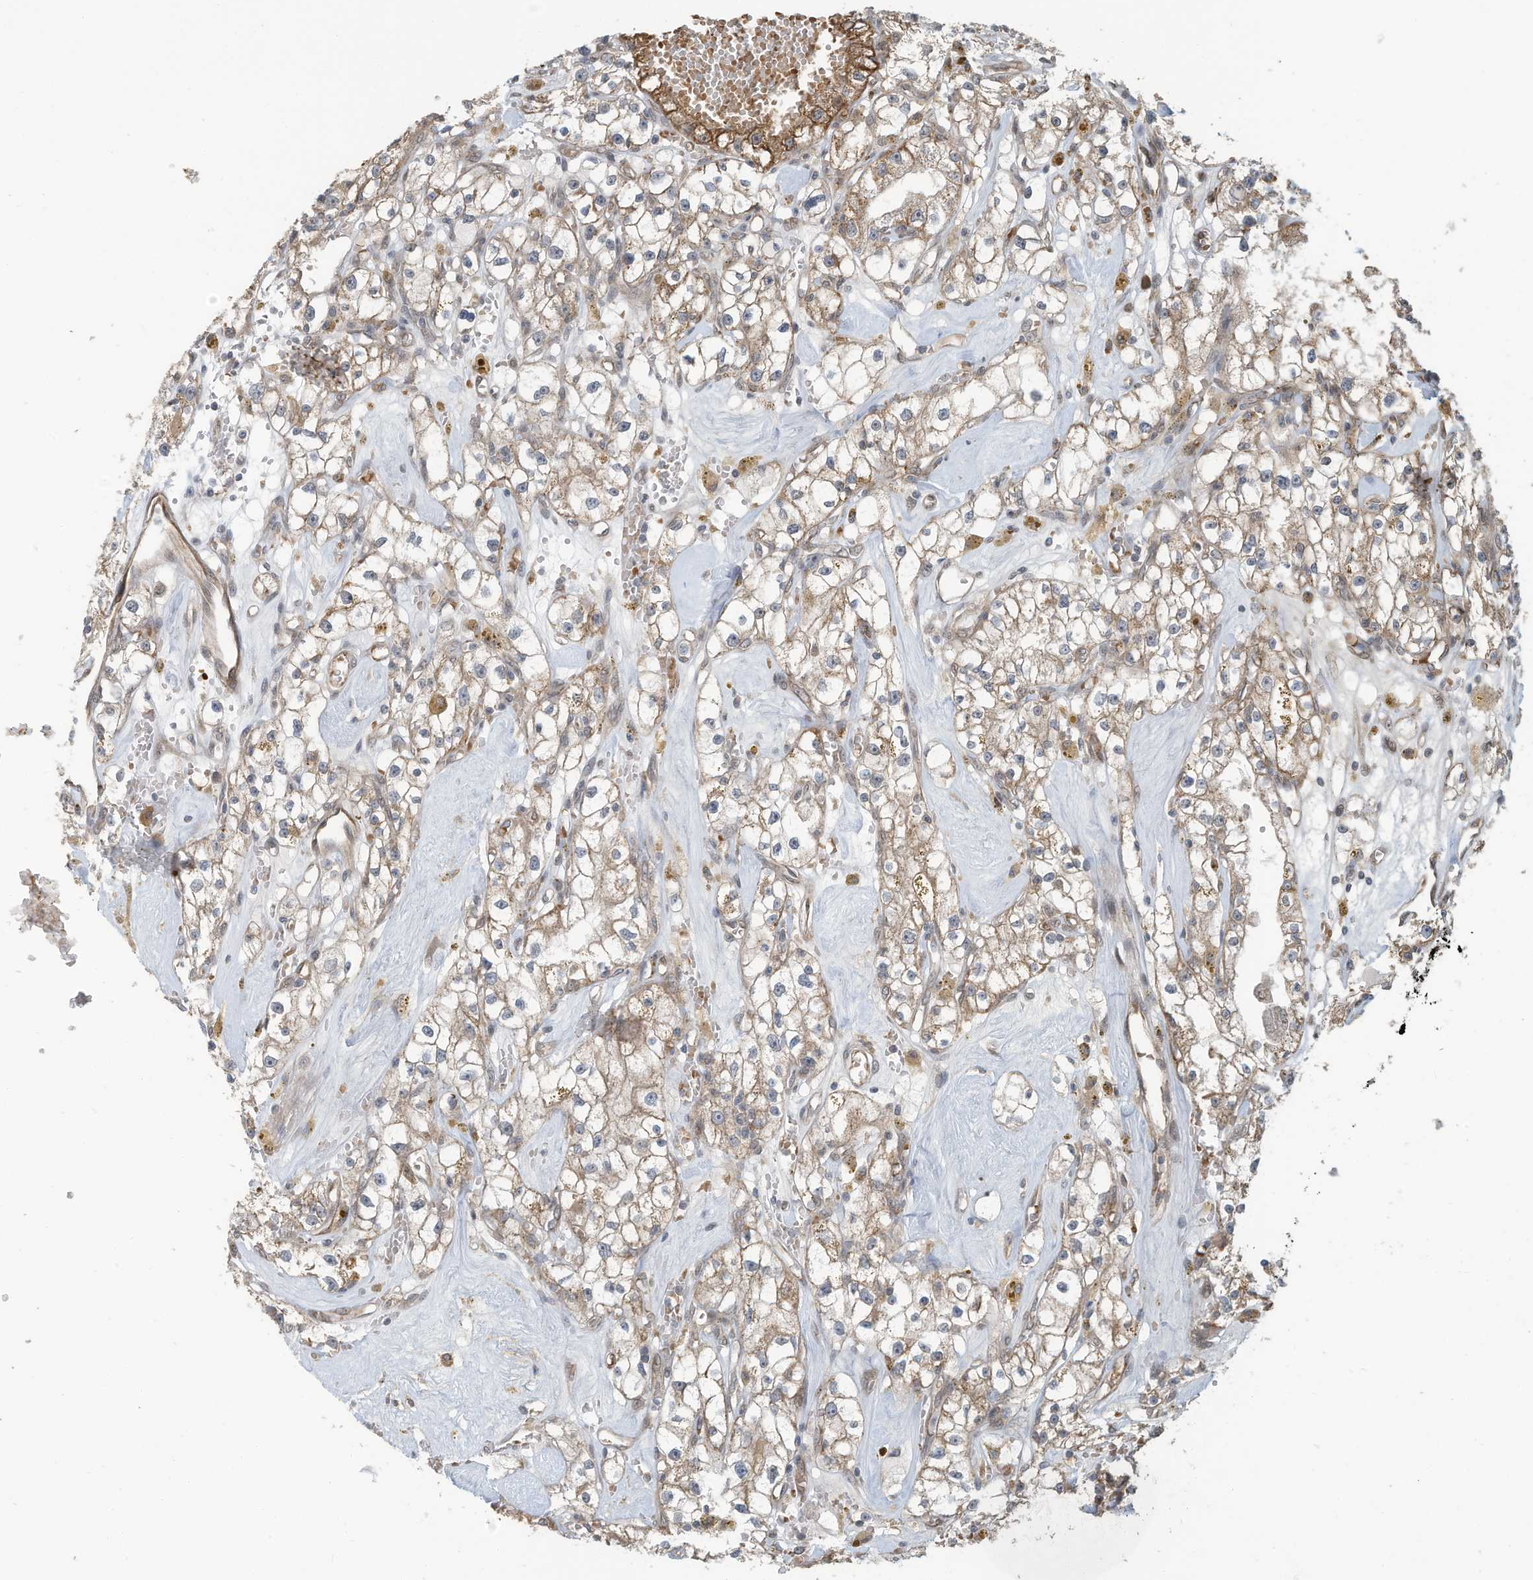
{"staining": {"intensity": "moderate", "quantity": "25%-75%", "location": "cytoplasmic/membranous"}, "tissue": "renal cancer", "cell_type": "Tumor cells", "image_type": "cancer", "snomed": [{"axis": "morphology", "description": "Adenocarcinoma, NOS"}, {"axis": "topography", "description": "Kidney"}], "caption": "This histopathology image demonstrates IHC staining of adenocarcinoma (renal), with medium moderate cytoplasmic/membranous expression in approximately 25%-75% of tumor cells.", "gene": "ERI2", "patient": {"sex": "male", "age": 56}}